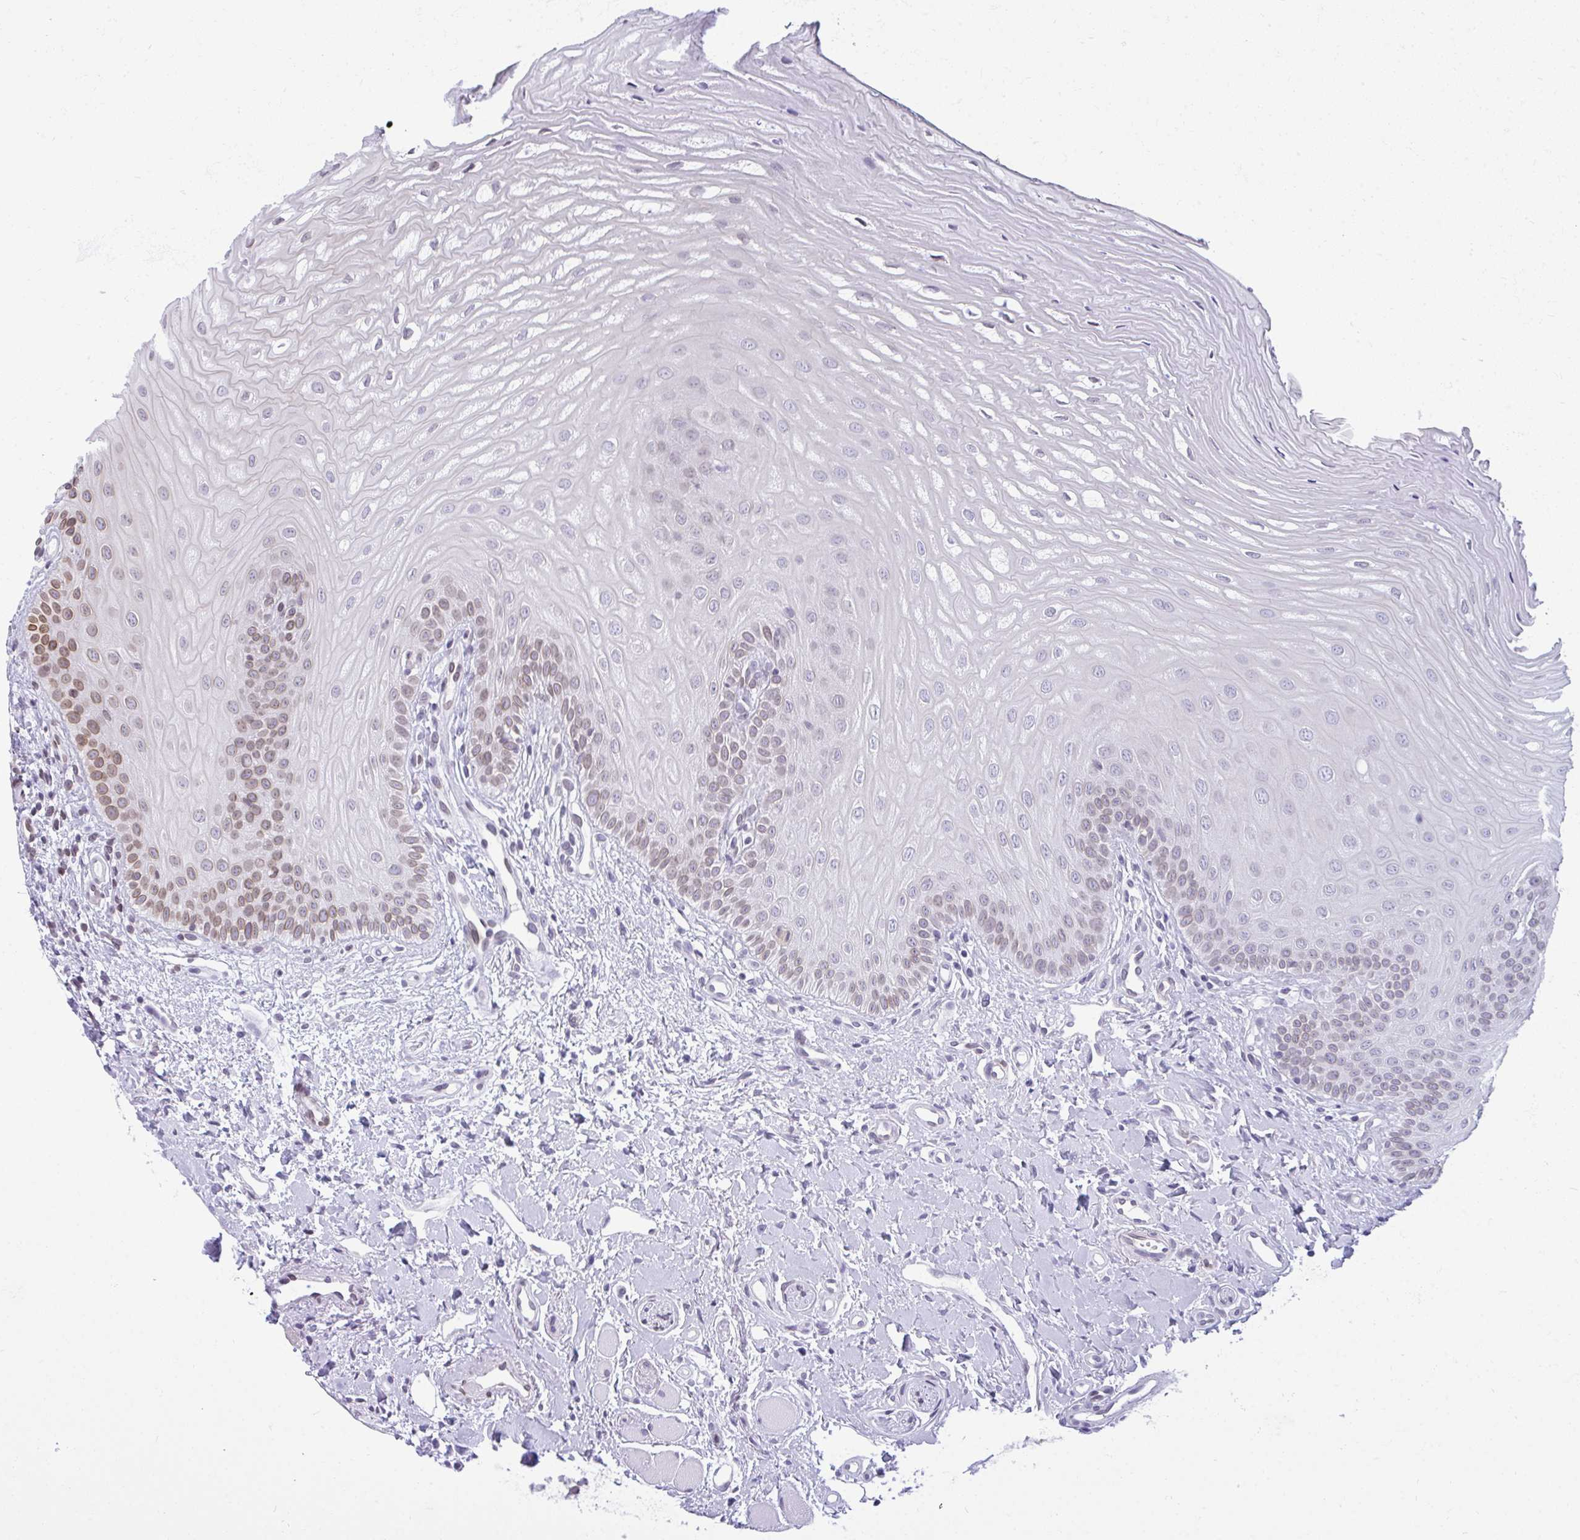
{"staining": {"intensity": "moderate", "quantity": "<25%", "location": "cytoplasmic/membranous,nuclear"}, "tissue": "oral mucosa", "cell_type": "Squamous epithelial cells", "image_type": "normal", "snomed": [{"axis": "morphology", "description": "Normal tissue, NOS"}, {"axis": "topography", "description": "Oral tissue"}], "caption": "This micrograph displays immunohistochemistry (IHC) staining of unremarkable human oral mucosa, with low moderate cytoplasmic/membranous,nuclear staining in about <25% of squamous epithelial cells.", "gene": "LMNB2", "patient": {"sex": "female", "age": 73}}